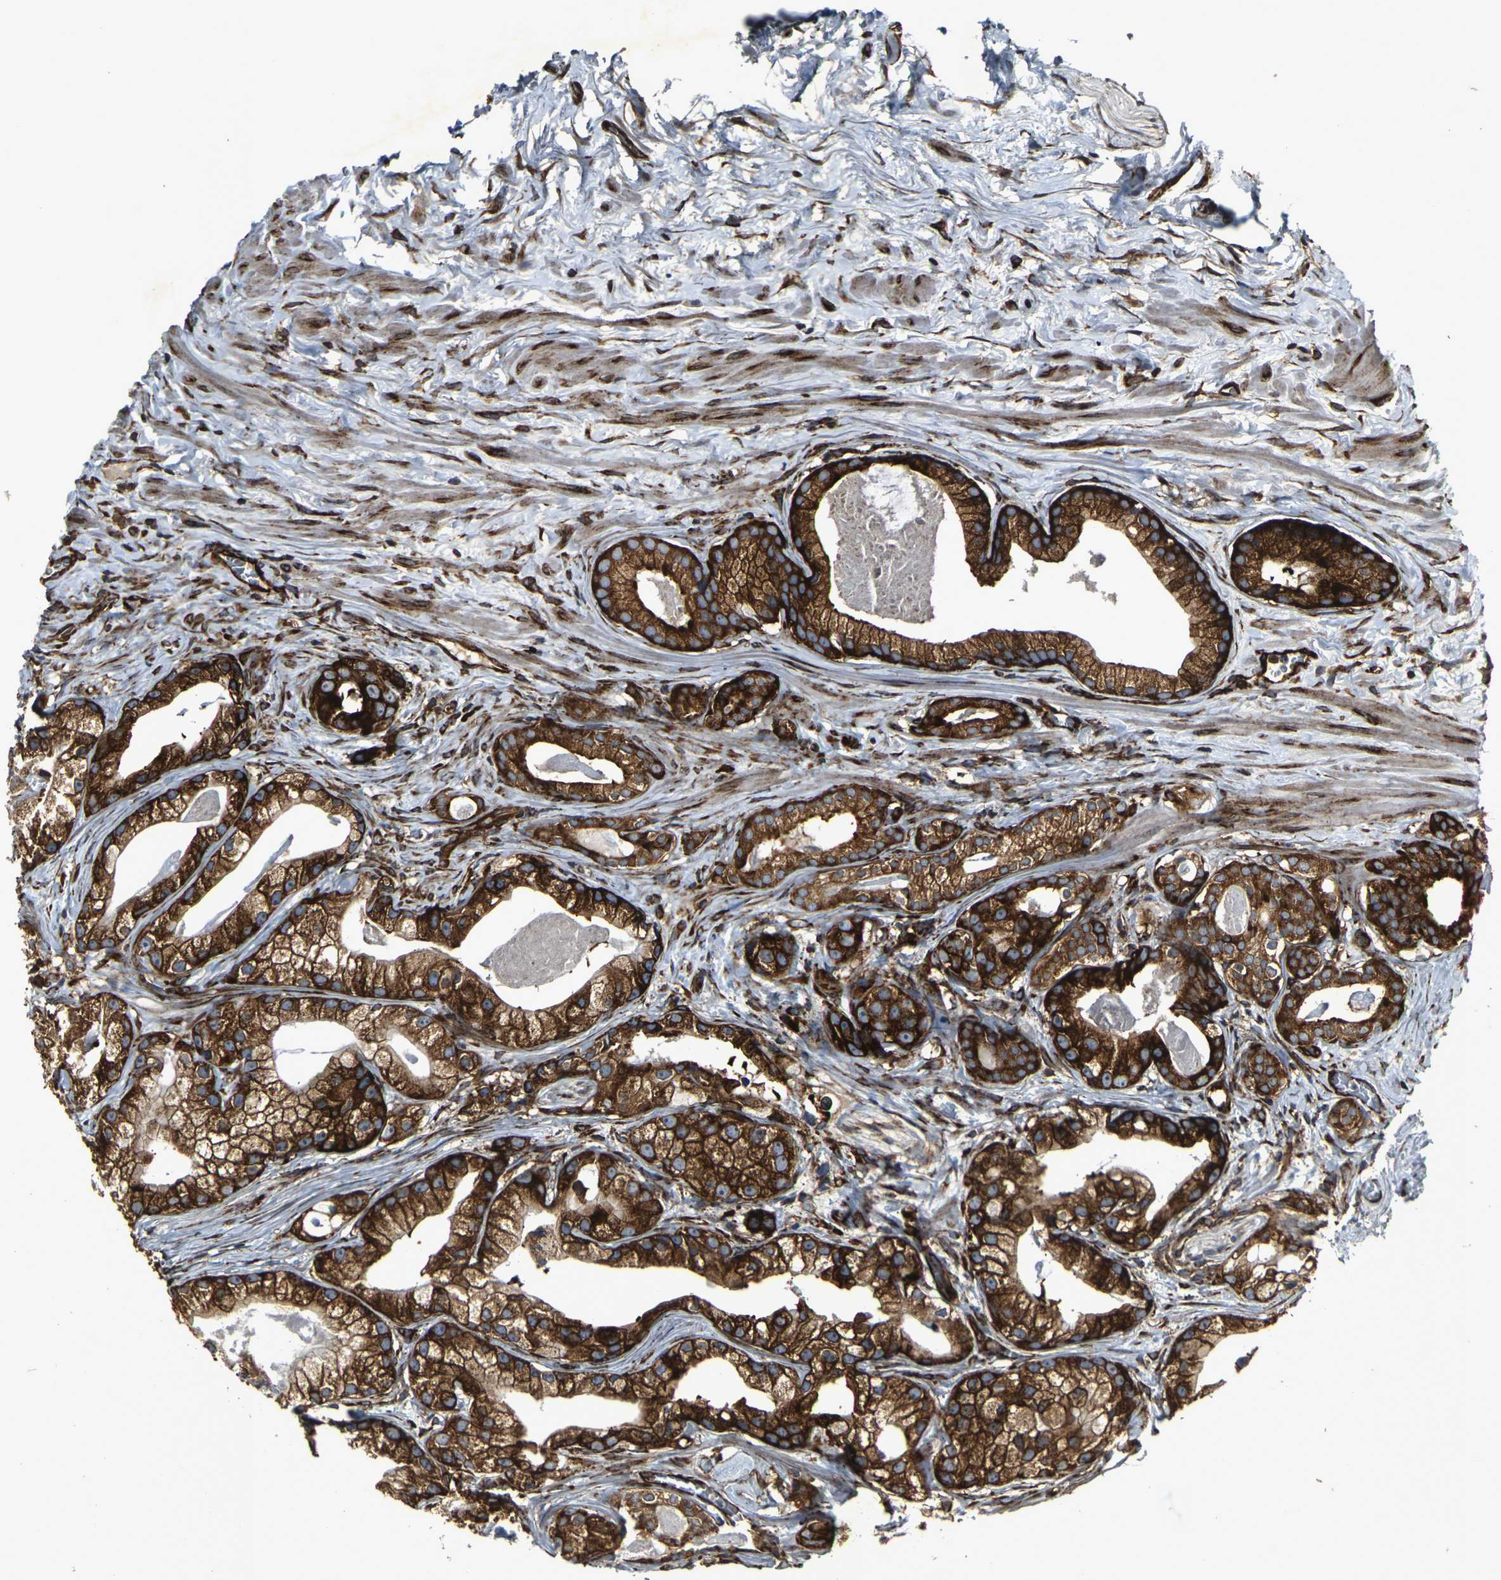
{"staining": {"intensity": "strong", "quantity": ">75%", "location": "cytoplasmic/membranous"}, "tissue": "prostate cancer", "cell_type": "Tumor cells", "image_type": "cancer", "snomed": [{"axis": "morphology", "description": "Adenocarcinoma, Low grade"}, {"axis": "topography", "description": "Prostate"}], "caption": "Protein staining of prostate adenocarcinoma (low-grade) tissue demonstrates strong cytoplasmic/membranous positivity in approximately >75% of tumor cells. (Brightfield microscopy of DAB IHC at high magnification).", "gene": "MARCHF2", "patient": {"sex": "male", "age": 59}}